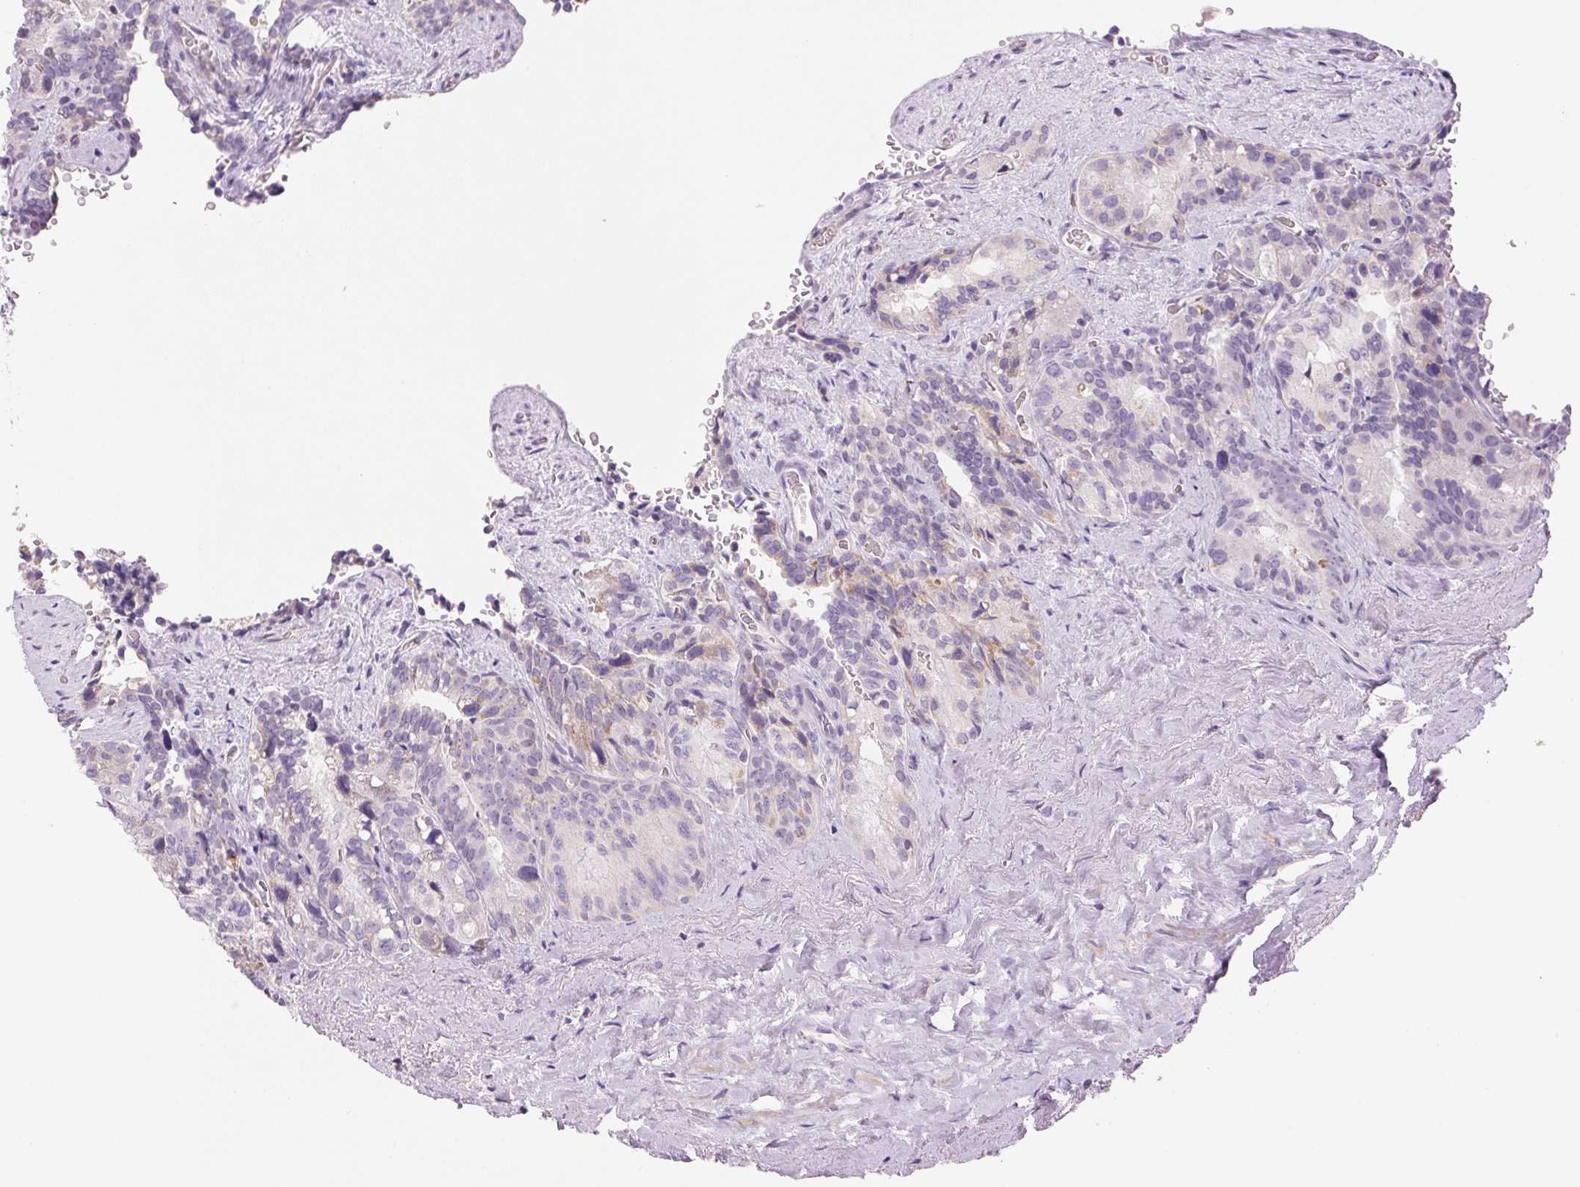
{"staining": {"intensity": "negative", "quantity": "none", "location": "none"}, "tissue": "seminal vesicle", "cell_type": "Glandular cells", "image_type": "normal", "snomed": [{"axis": "morphology", "description": "Normal tissue, NOS"}, {"axis": "topography", "description": "Seminal veicle"}], "caption": "Seminal vesicle was stained to show a protein in brown. There is no significant expression in glandular cells. The staining was performed using DAB (3,3'-diaminobenzidine) to visualize the protein expression in brown, while the nuclei were stained in blue with hematoxylin (Magnification: 20x).", "gene": "CYP11B1", "patient": {"sex": "male", "age": 69}}